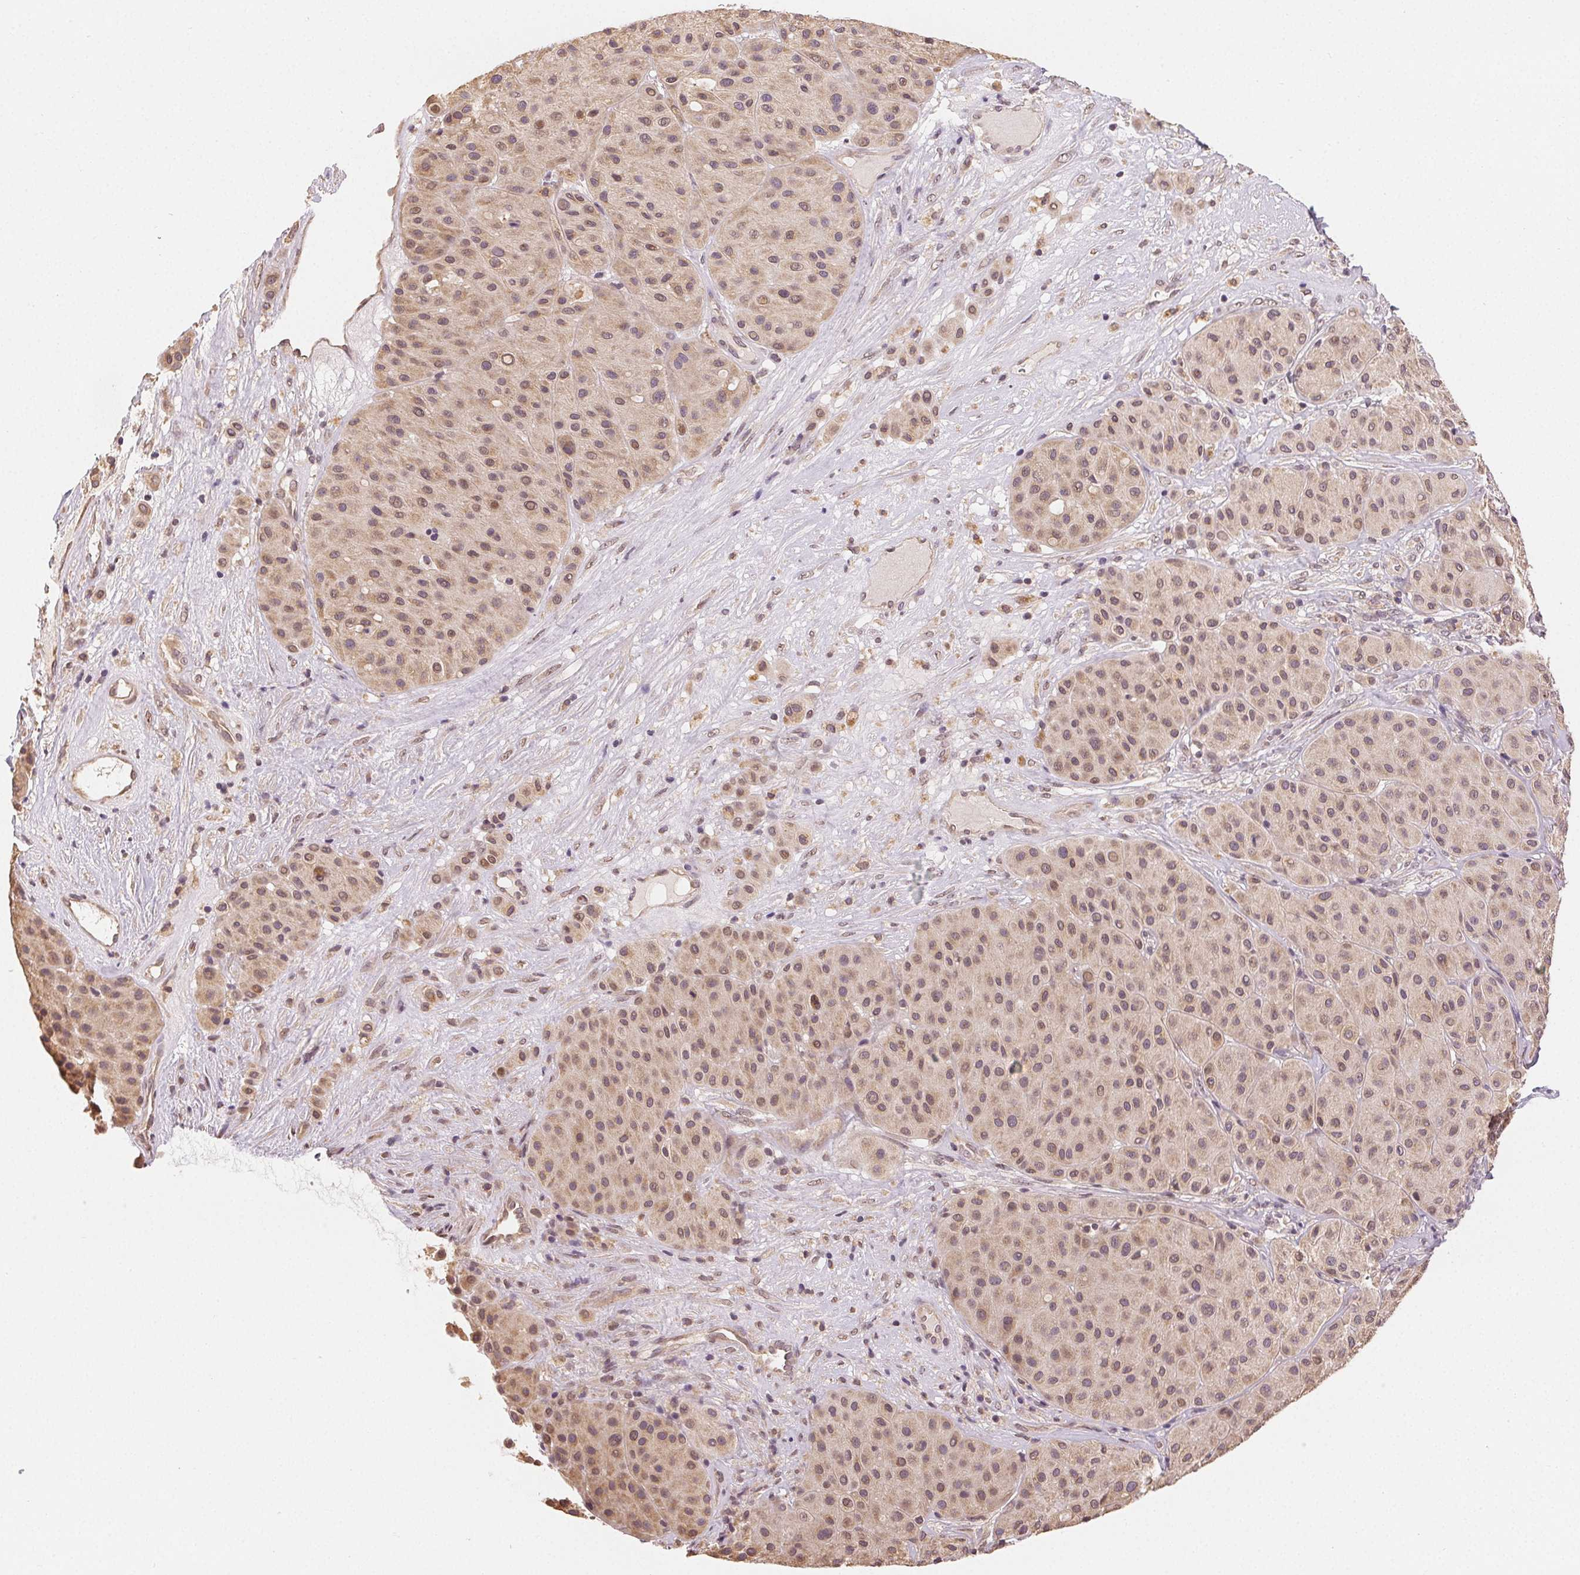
{"staining": {"intensity": "weak", "quantity": ">75%", "location": "nuclear"}, "tissue": "melanoma", "cell_type": "Tumor cells", "image_type": "cancer", "snomed": [{"axis": "morphology", "description": "Malignant melanoma, Metastatic site"}, {"axis": "topography", "description": "Smooth muscle"}], "caption": "Weak nuclear staining is identified in approximately >75% of tumor cells in malignant melanoma (metastatic site).", "gene": "SEZ6L2", "patient": {"sex": "male", "age": 41}}